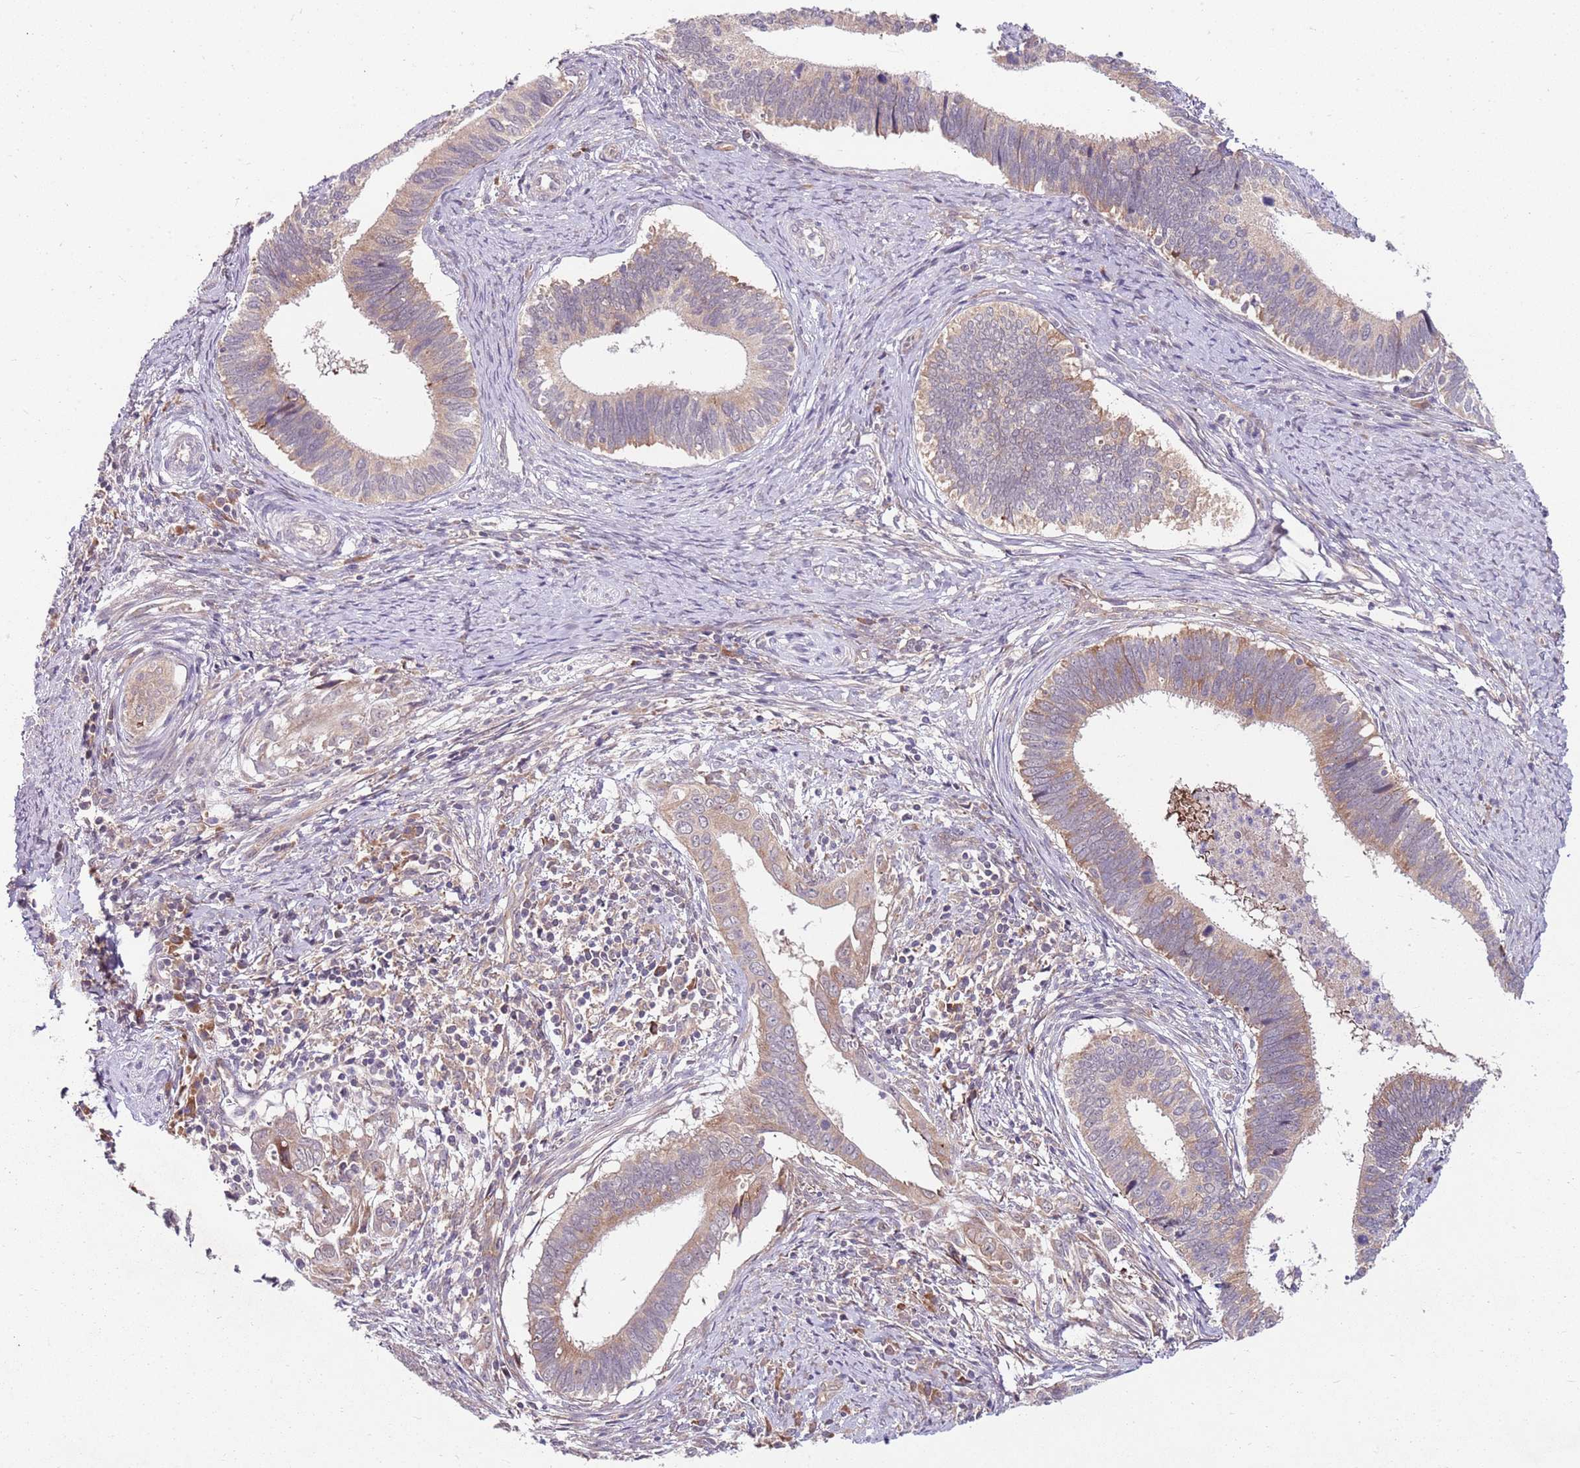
{"staining": {"intensity": "weak", "quantity": "<25%", "location": "cytoplasmic/membranous"}, "tissue": "cervical cancer", "cell_type": "Tumor cells", "image_type": "cancer", "snomed": [{"axis": "morphology", "description": "Adenocarcinoma, NOS"}, {"axis": "topography", "description": "Cervix"}], "caption": "High magnification brightfield microscopy of adenocarcinoma (cervical) stained with DAB (3,3'-diaminobenzidine) (brown) and counterstained with hematoxylin (blue): tumor cells show no significant positivity.", "gene": "FBXL22", "patient": {"sex": "female", "age": 42}}